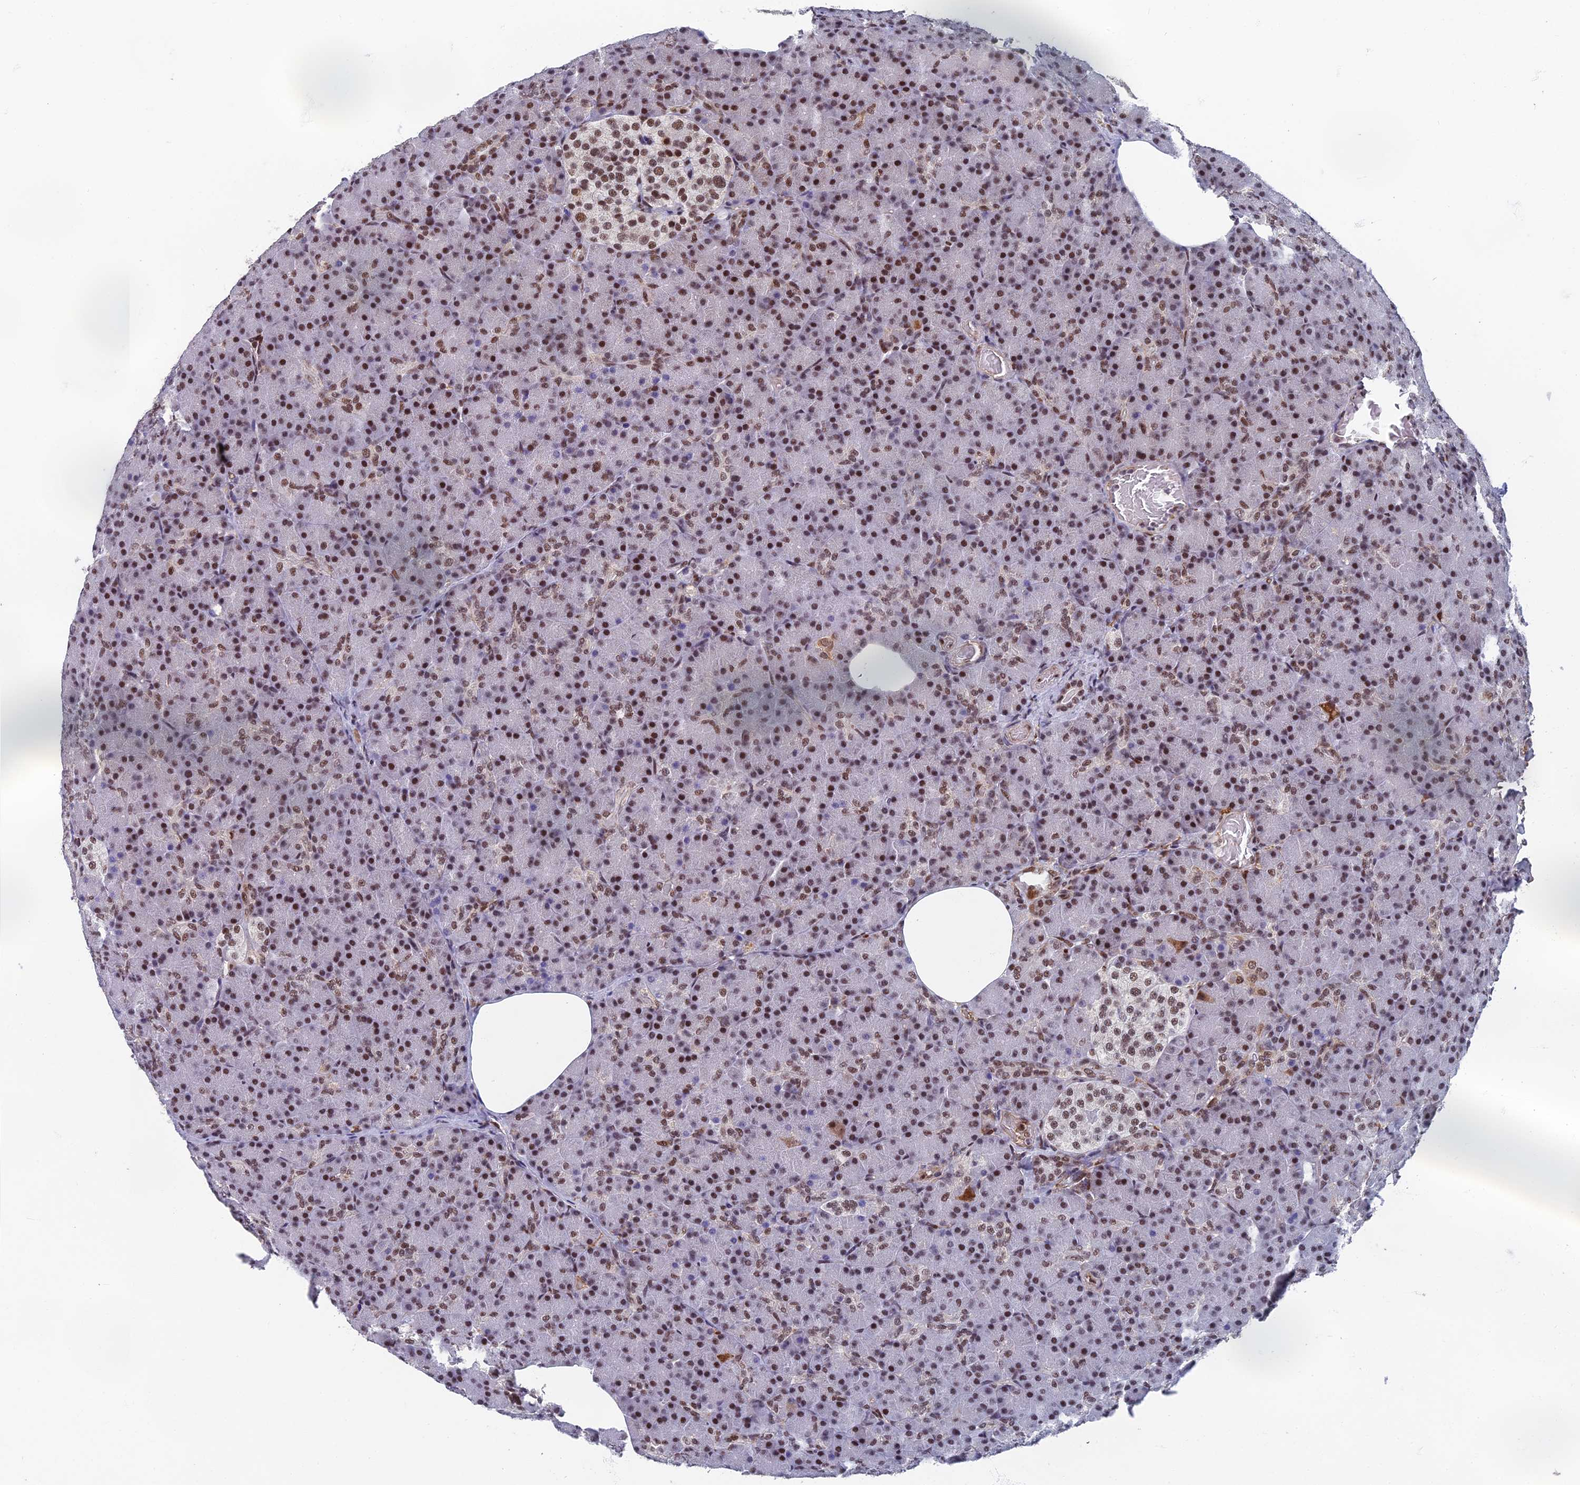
{"staining": {"intensity": "moderate", "quantity": ">75%", "location": "nuclear"}, "tissue": "pancreas", "cell_type": "Exocrine glandular cells", "image_type": "normal", "snomed": [{"axis": "morphology", "description": "Normal tissue, NOS"}, {"axis": "topography", "description": "Pancreas"}], "caption": "A brown stain highlights moderate nuclear staining of a protein in exocrine glandular cells of benign human pancreas. The protein of interest is shown in brown color, while the nuclei are stained blue.", "gene": "TAF13", "patient": {"sex": "female", "age": 43}}